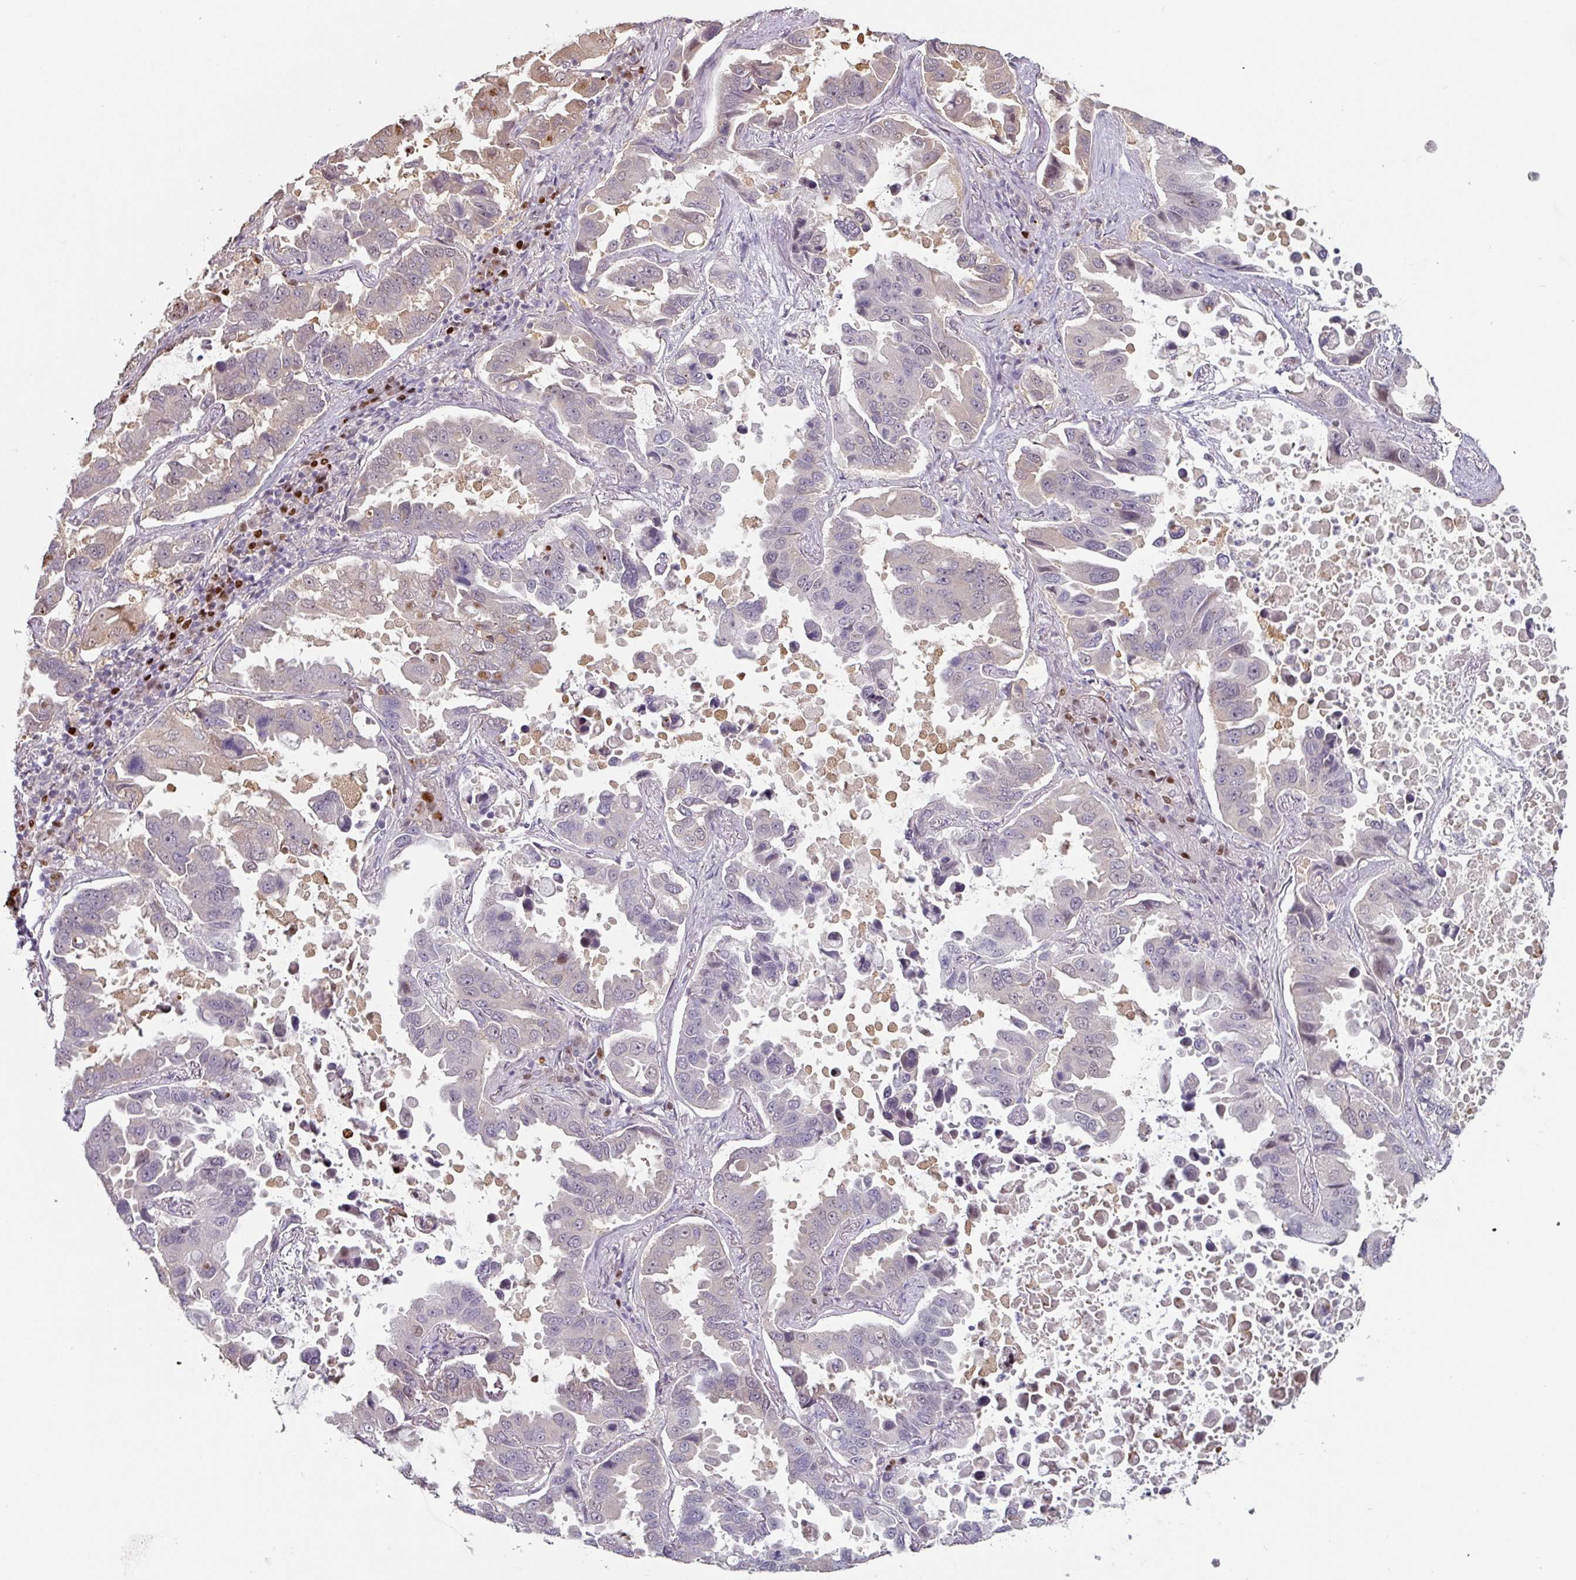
{"staining": {"intensity": "weak", "quantity": "<25%", "location": "nuclear"}, "tissue": "lung cancer", "cell_type": "Tumor cells", "image_type": "cancer", "snomed": [{"axis": "morphology", "description": "Adenocarcinoma, NOS"}, {"axis": "topography", "description": "Lung"}], "caption": "Photomicrograph shows no significant protein expression in tumor cells of lung adenocarcinoma.", "gene": "ZBTB6", "patient": {"sex": "male", "age": 64}}